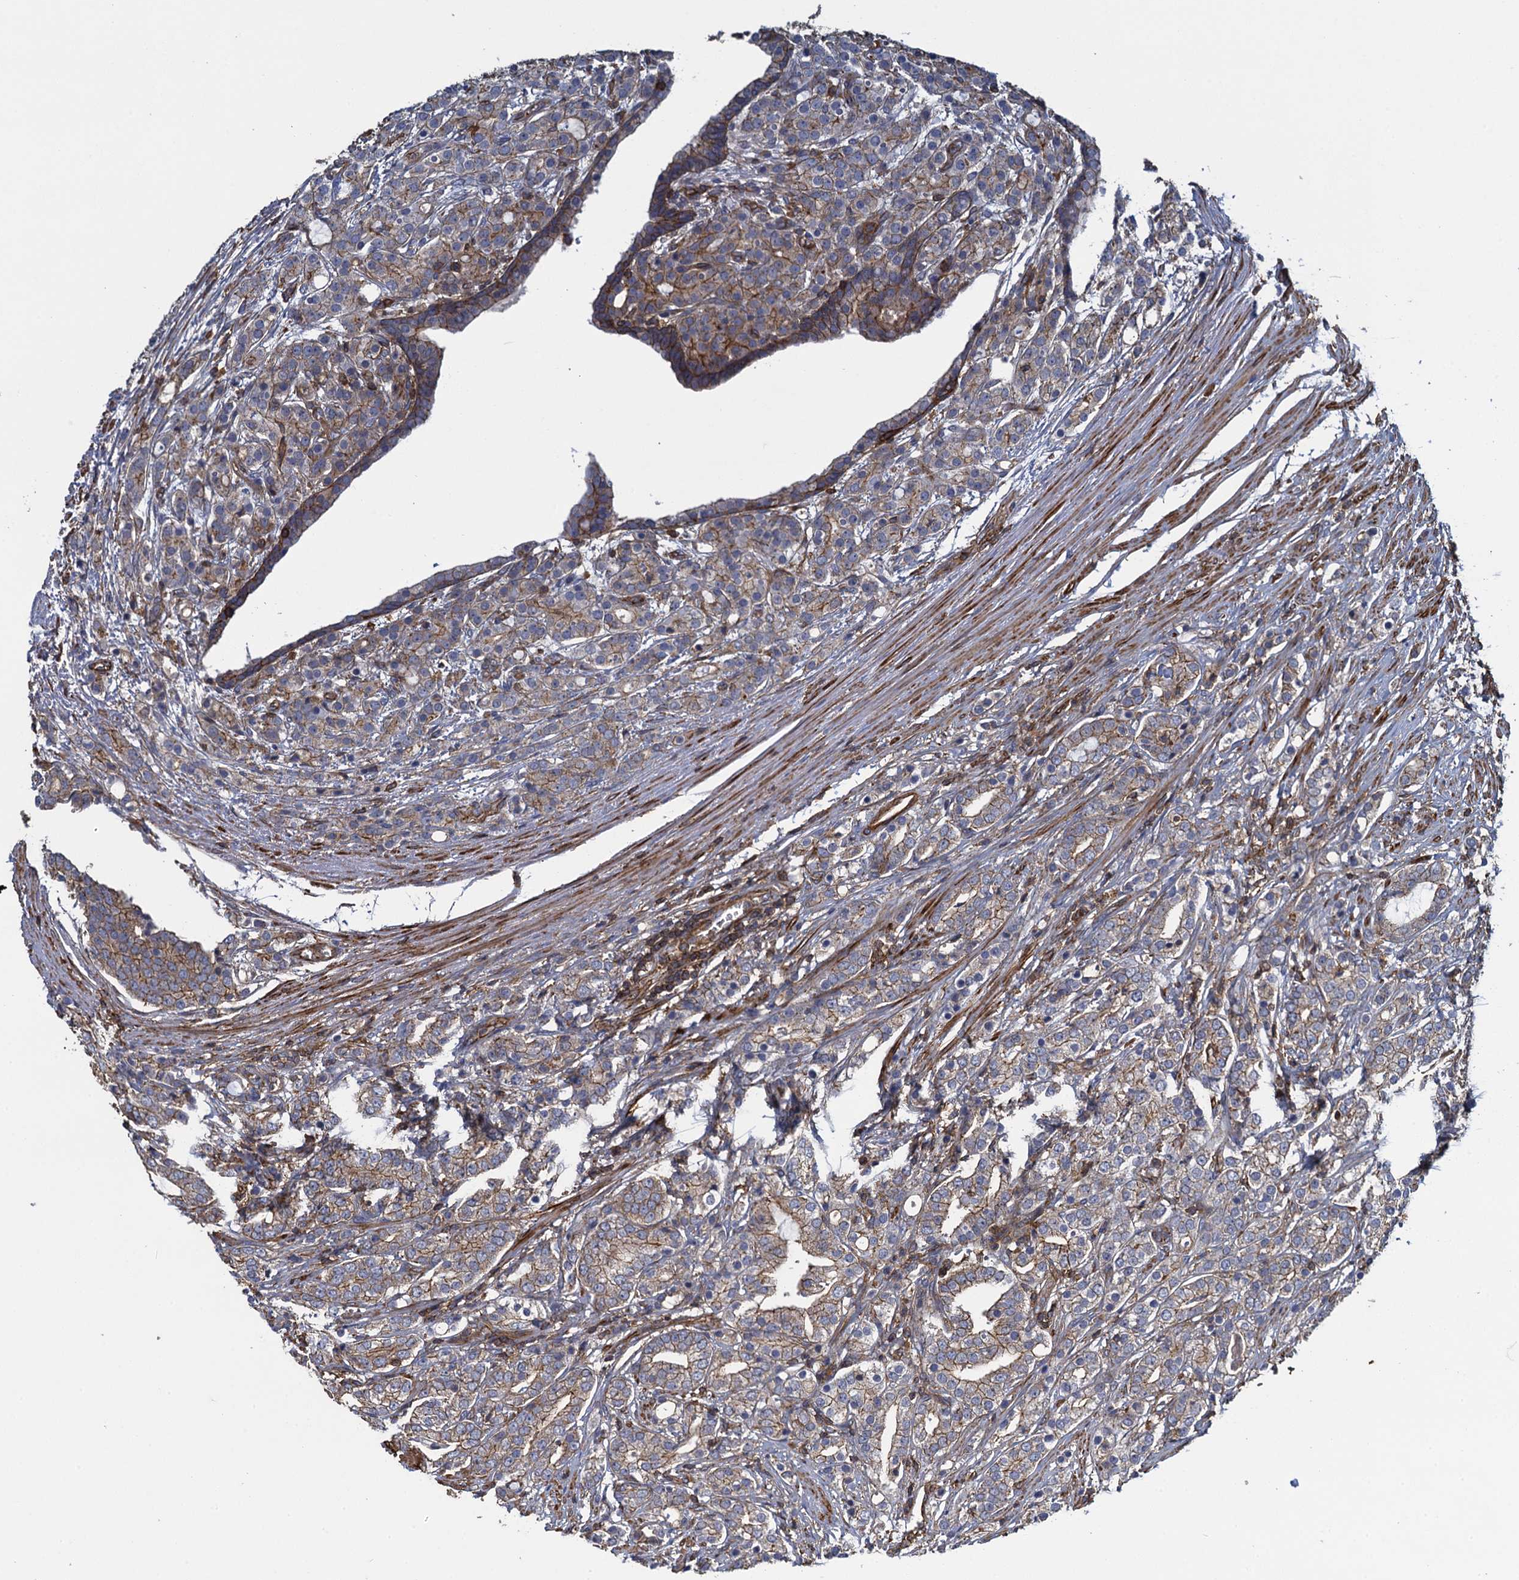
{"staining": {"intensity": "moderate", "quantity": "25%-75%", "location": "cytoplasmic/membranous"}, "tissue": "prostate cancer", "cell_type": "Tumor cells", "image_type": "cancer", "snomed": [{"axis": "morphology", "description": "Adenocarcinoma, High grade"}, {"axis": "topography", "description": "Prostate"}], "caption": "DAB immunohistochemical staining of human prostate high-grade adenocarcinoma shows moderate cytoplasmic/membranous protein positivity in about 25%-75% of tumor cells. (Stains: DAB (3,3'-diaminobenzidine) in brown, nuclei in blue, Microscopy: brightfield microscopy at high magnification).", "gene": "PROSER2", "patient": {"sex": "male", "age": 57}}